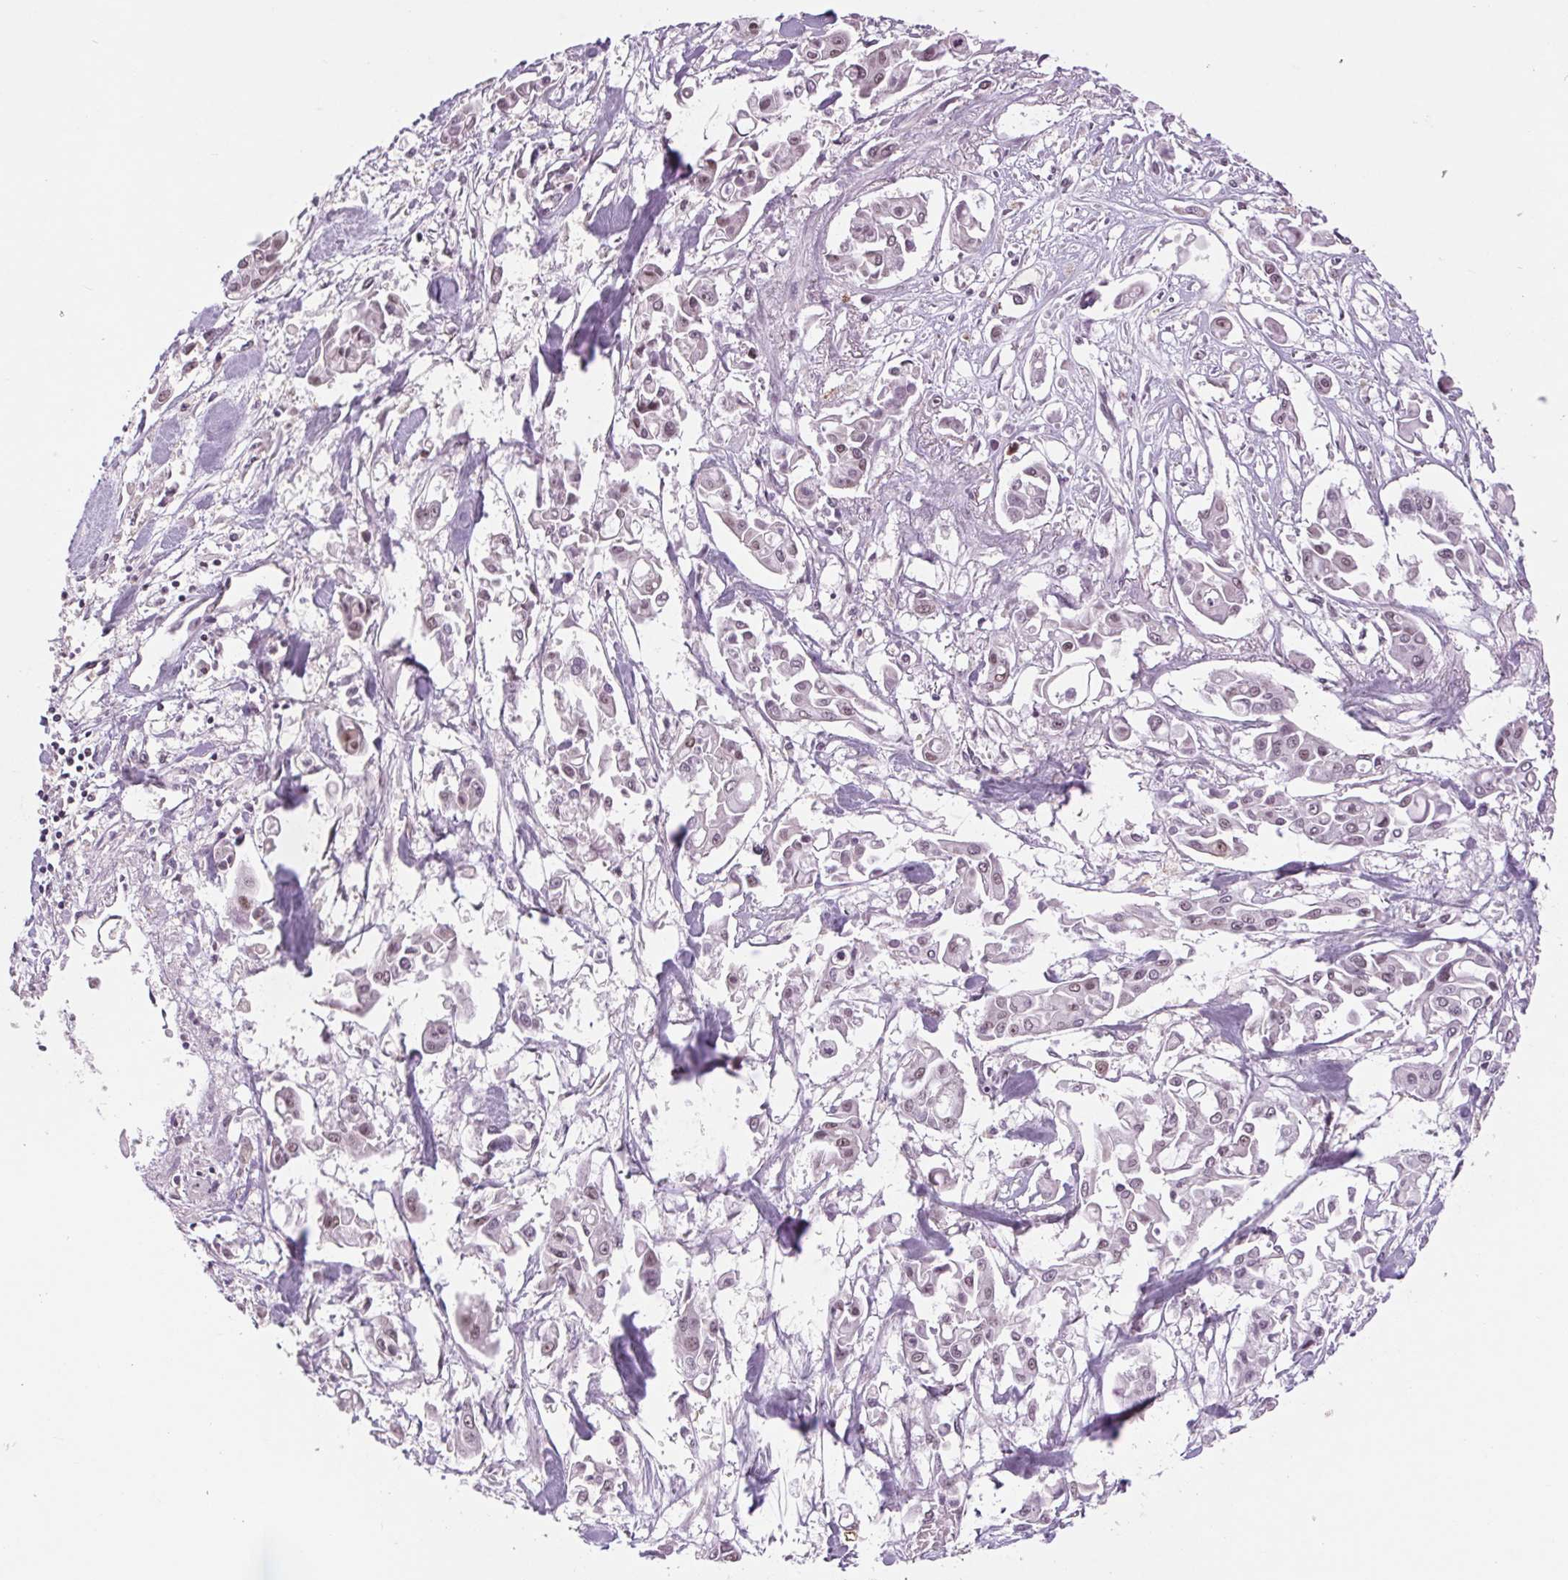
{"staining": {"intensity": "negative", "quantity": "none", "location": "none"}, "tissue": "pancreatic cancer", "cell_type": "Tumor cells", "image_type": "cancer", "snomed": [{"axis": "morphology", "description": "Adenocarcinoma, NOS"}, {"axis": "topography", "description": "Pancreas"}], "caption": "Tumor cells are negative for protein expression in human pancreatic cancer (adenocarcinoma).", "gene": "CD2BP2", "patient": {"sex": "male", "age": 61}}